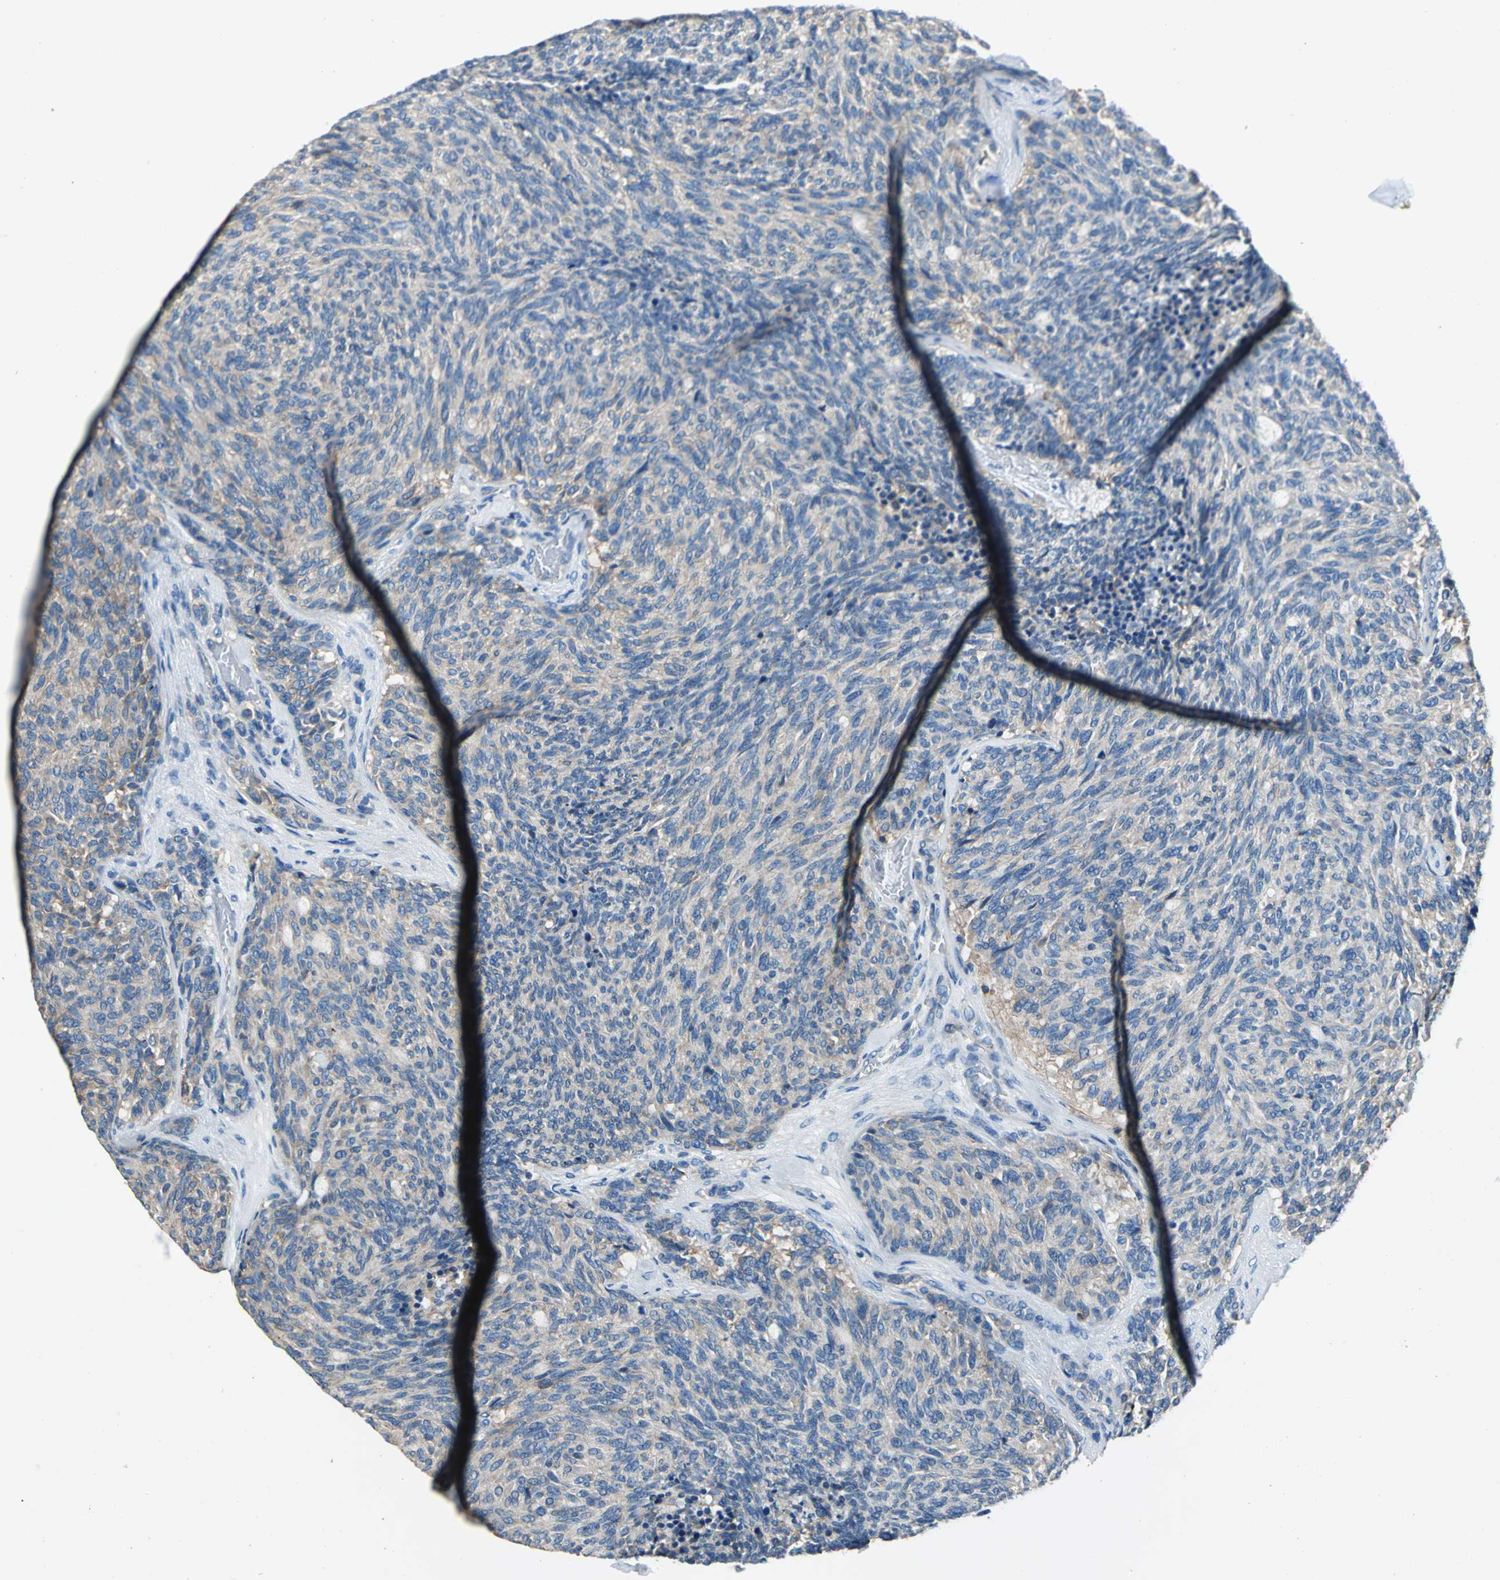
{"staining": {"intensity": "moderate", "quantity": ">75%", "location": "cytoplasmic/membranous"}, "tissue": "carcinoid", "cell_type": "Tumor cells", "image_type": "cancer", "snomed": [{"axis": "morphology", "description": "Carcinoid, malignant, NOS"}, {"axis": "topography", "description": "Pancreas"}], "caption": "A photomicrograph of human carcinoid stained for a protein displays moderate cytoplasmic/membranous brown staining in tumor cells.", "gene": "SEPTIN6", "patient": {"sex": "female", "age": 54}}